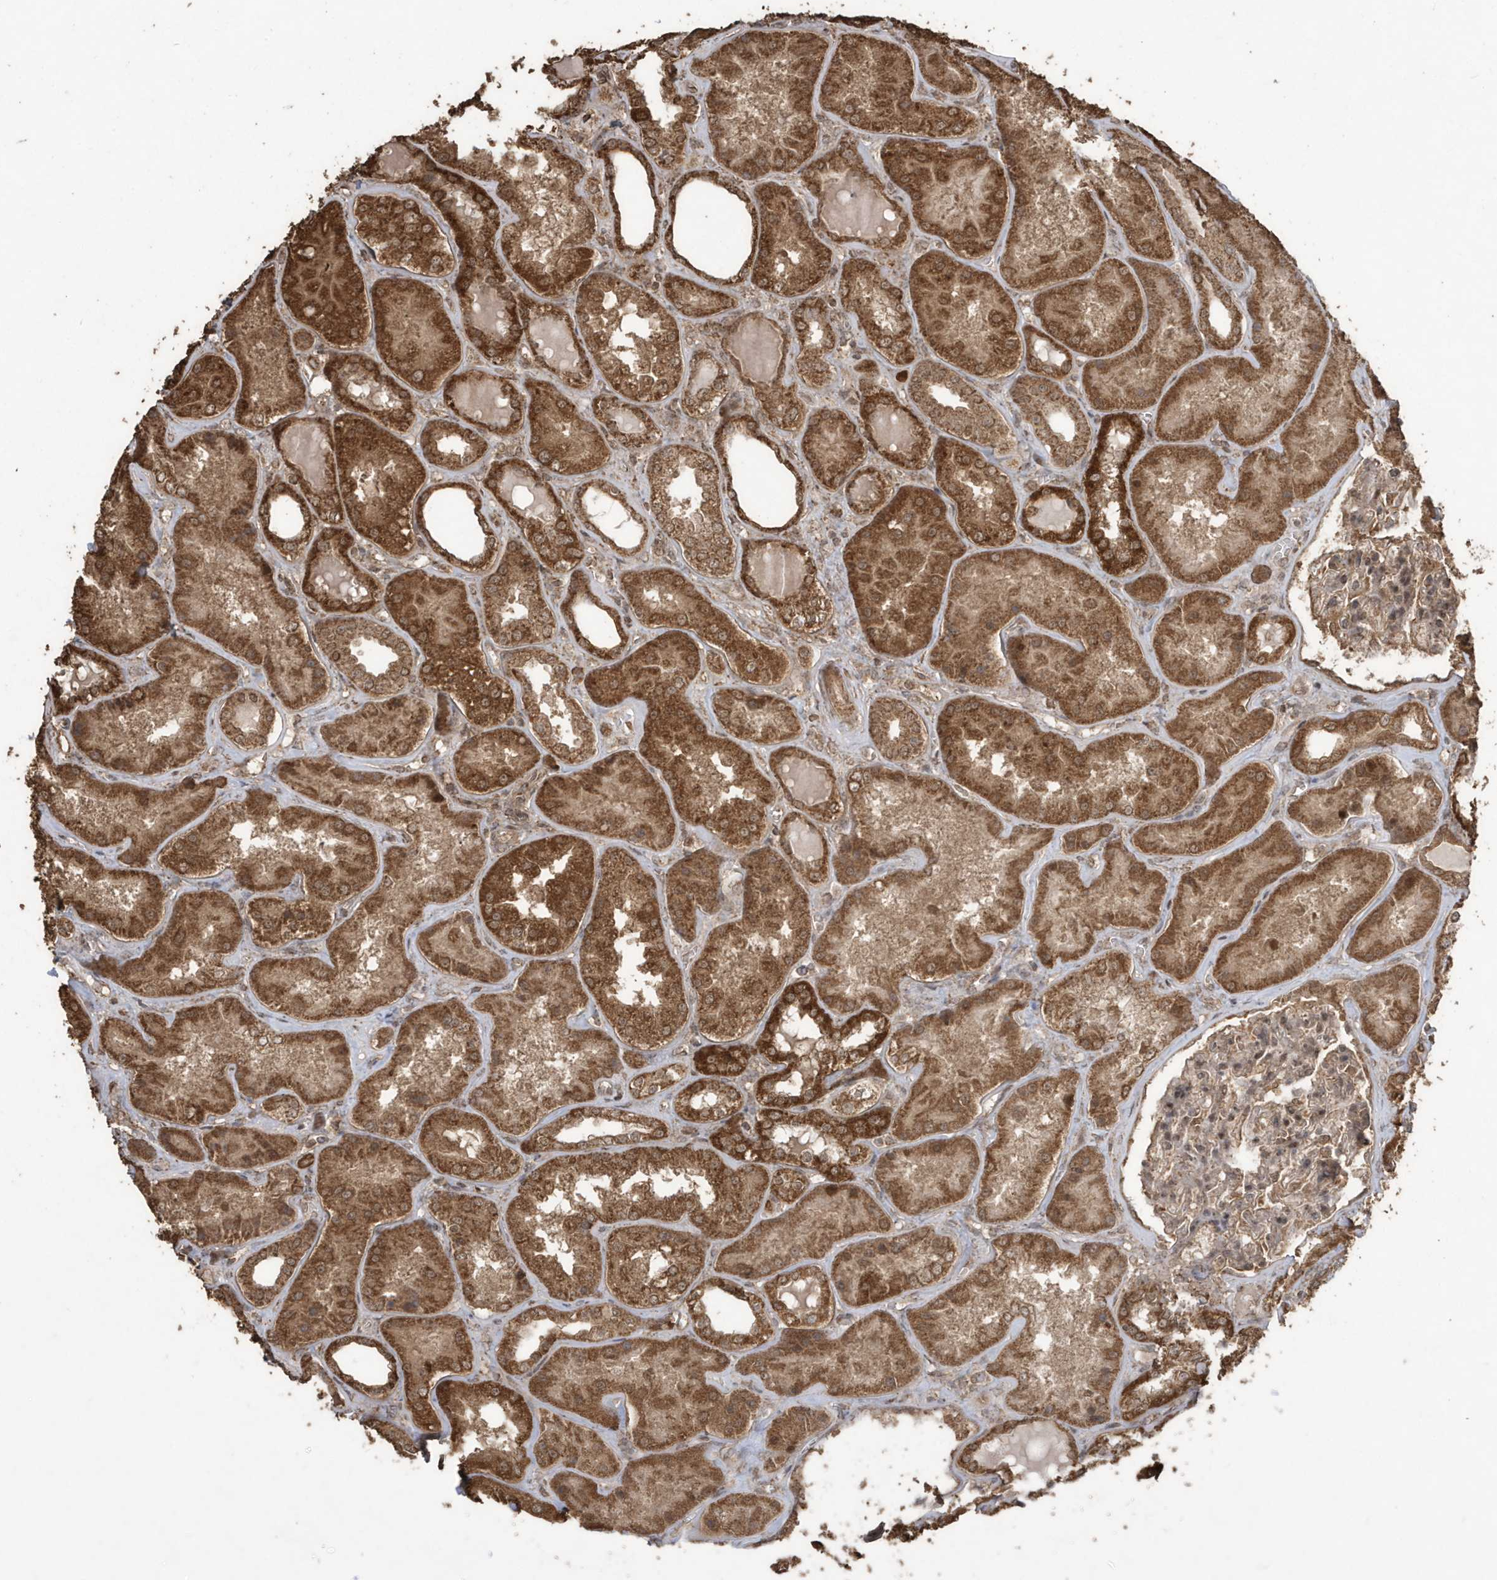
{"staining": {"intensity": "moderate", "quantity": ">75%", "location": "cytoplasmic/membranous"}, "tissue": "kidney", "cell_type": "Cells in glomeruli", "image_type": "normal", "snomed": [{"axis": "morphology", "description": "Normal tissue, NOS"}, {"axis": "topography", "description": "Kidney"}], "caption": "High-magnification brightfield microscopy of normal kidney stained with DAB (brown) and counterstained with hematoxylin (blue). cells in glomeruli exhibit moderate cytoplasmic/membranous expression is appreciated in approximately>75% of cells.", "gene": "PAXBP1", "patient": {"sex": "female", "age": 56}}